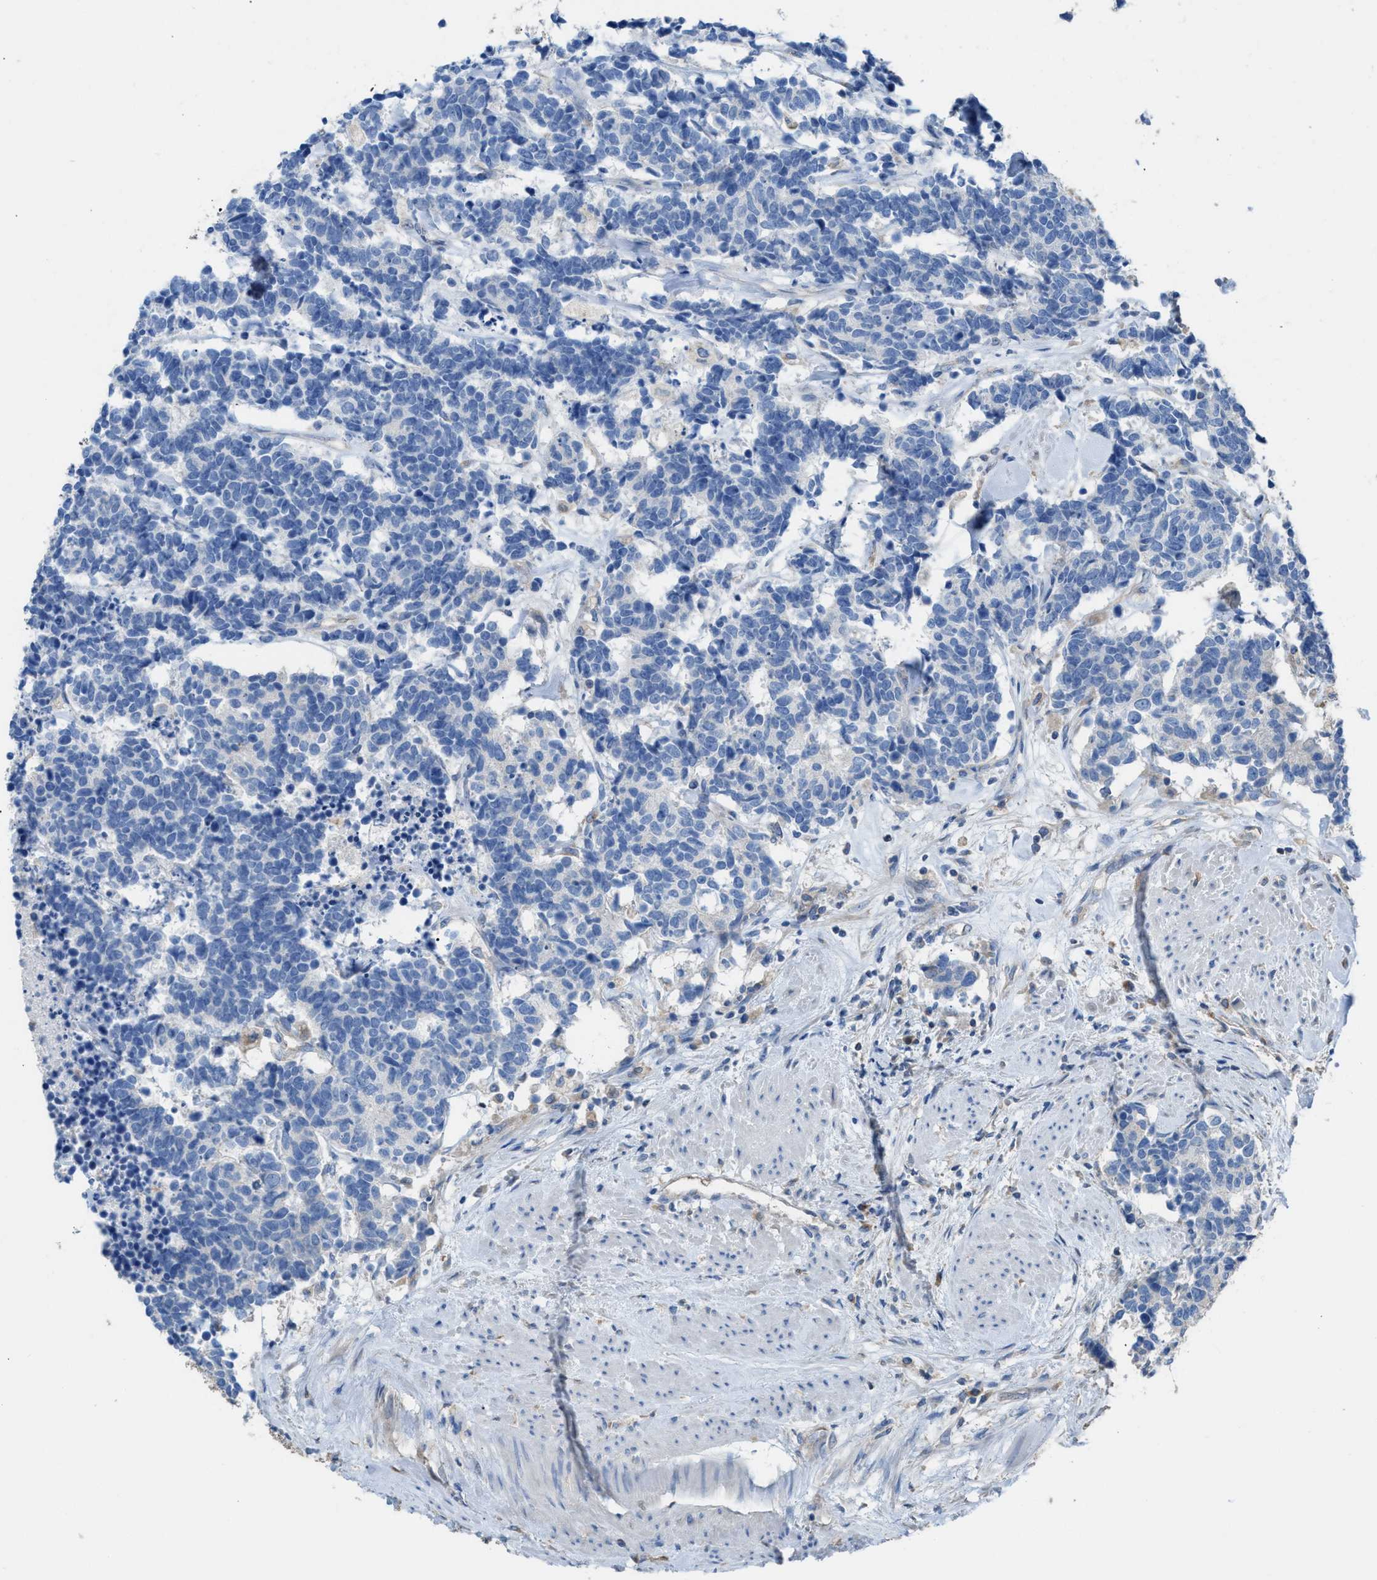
{"staining": {"intensity": "negative", "quantity": "none", "location": "none"}, "tissue": "carcinoid", "cell_type": "Tumor cells", "image_type": "cancer", "snomed": [{"axis": "morphology", "description": "Carcinoma, NOS"}, {"axis": "morphology", "description": "Carcinoid, malignant, NOS"}, {"axis": "topography", "description": "Urinary bladder"}], "caption": "Carcinoid stained for a protein using immunohistochemistry demonstrates no staining tumor cells.", "gene": "NQO2", "patient": {"sex": "male", "age": 57}}